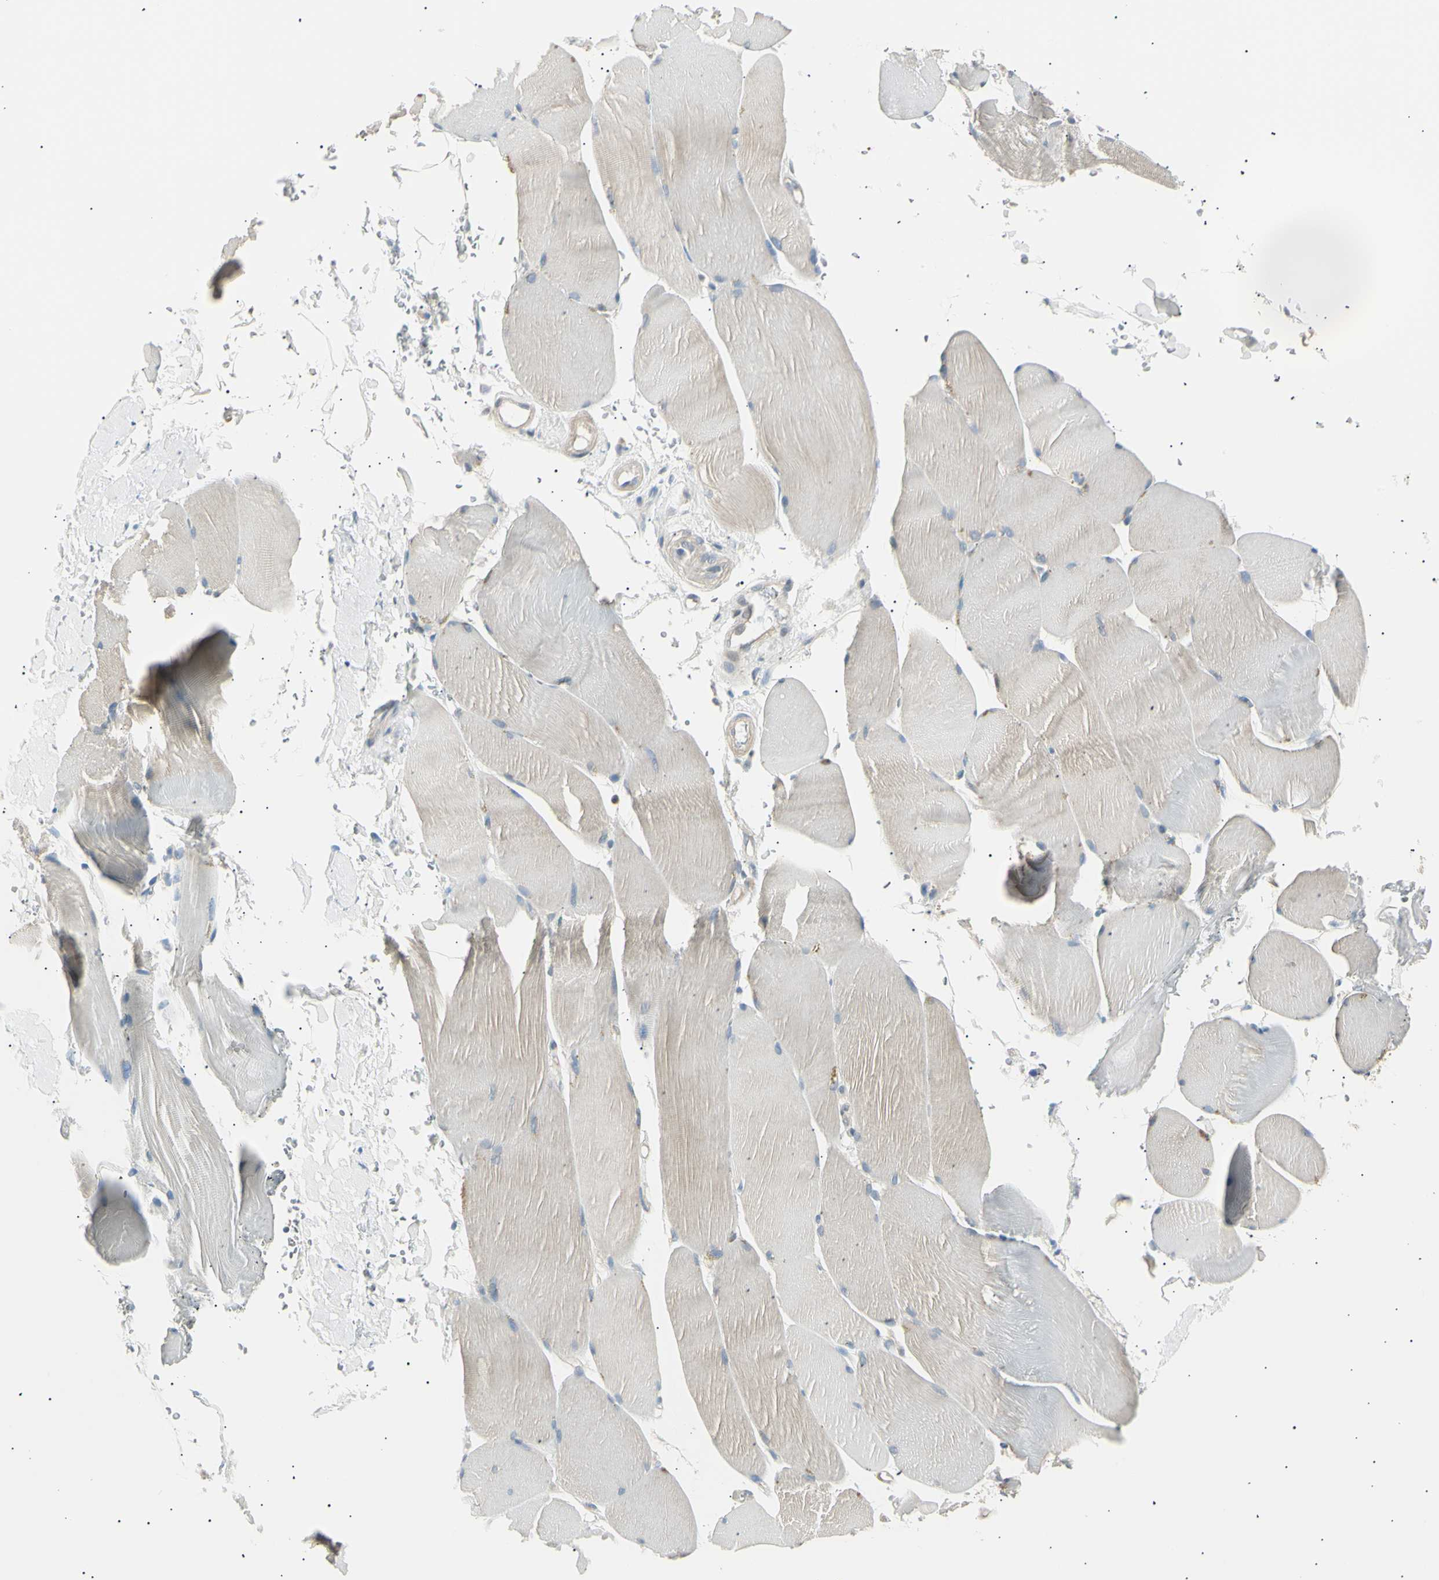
{"staining": {"intensity": "negative", "quantity": "none", "location": "none"}, "tissue": "skeletal muscle", "cell_type": "Myocytes", "image_type": "normal", "snomed": [{"axis": "morphology", "description": "Normal tissue, NOS"}, {"axis": "topography", "description": "Skin"}, {"axis": "topography", "description": "Skeletal muscle"}], "caption": "Normal skeletal muscle was stained to show a protein in brown. There is no significant staining in myocytes. (DAB immunohistochemistry (IHC) with hematoxylin counter stain).", "gene": "LHPP", "patient": {"sex": "male", "age": 83}}